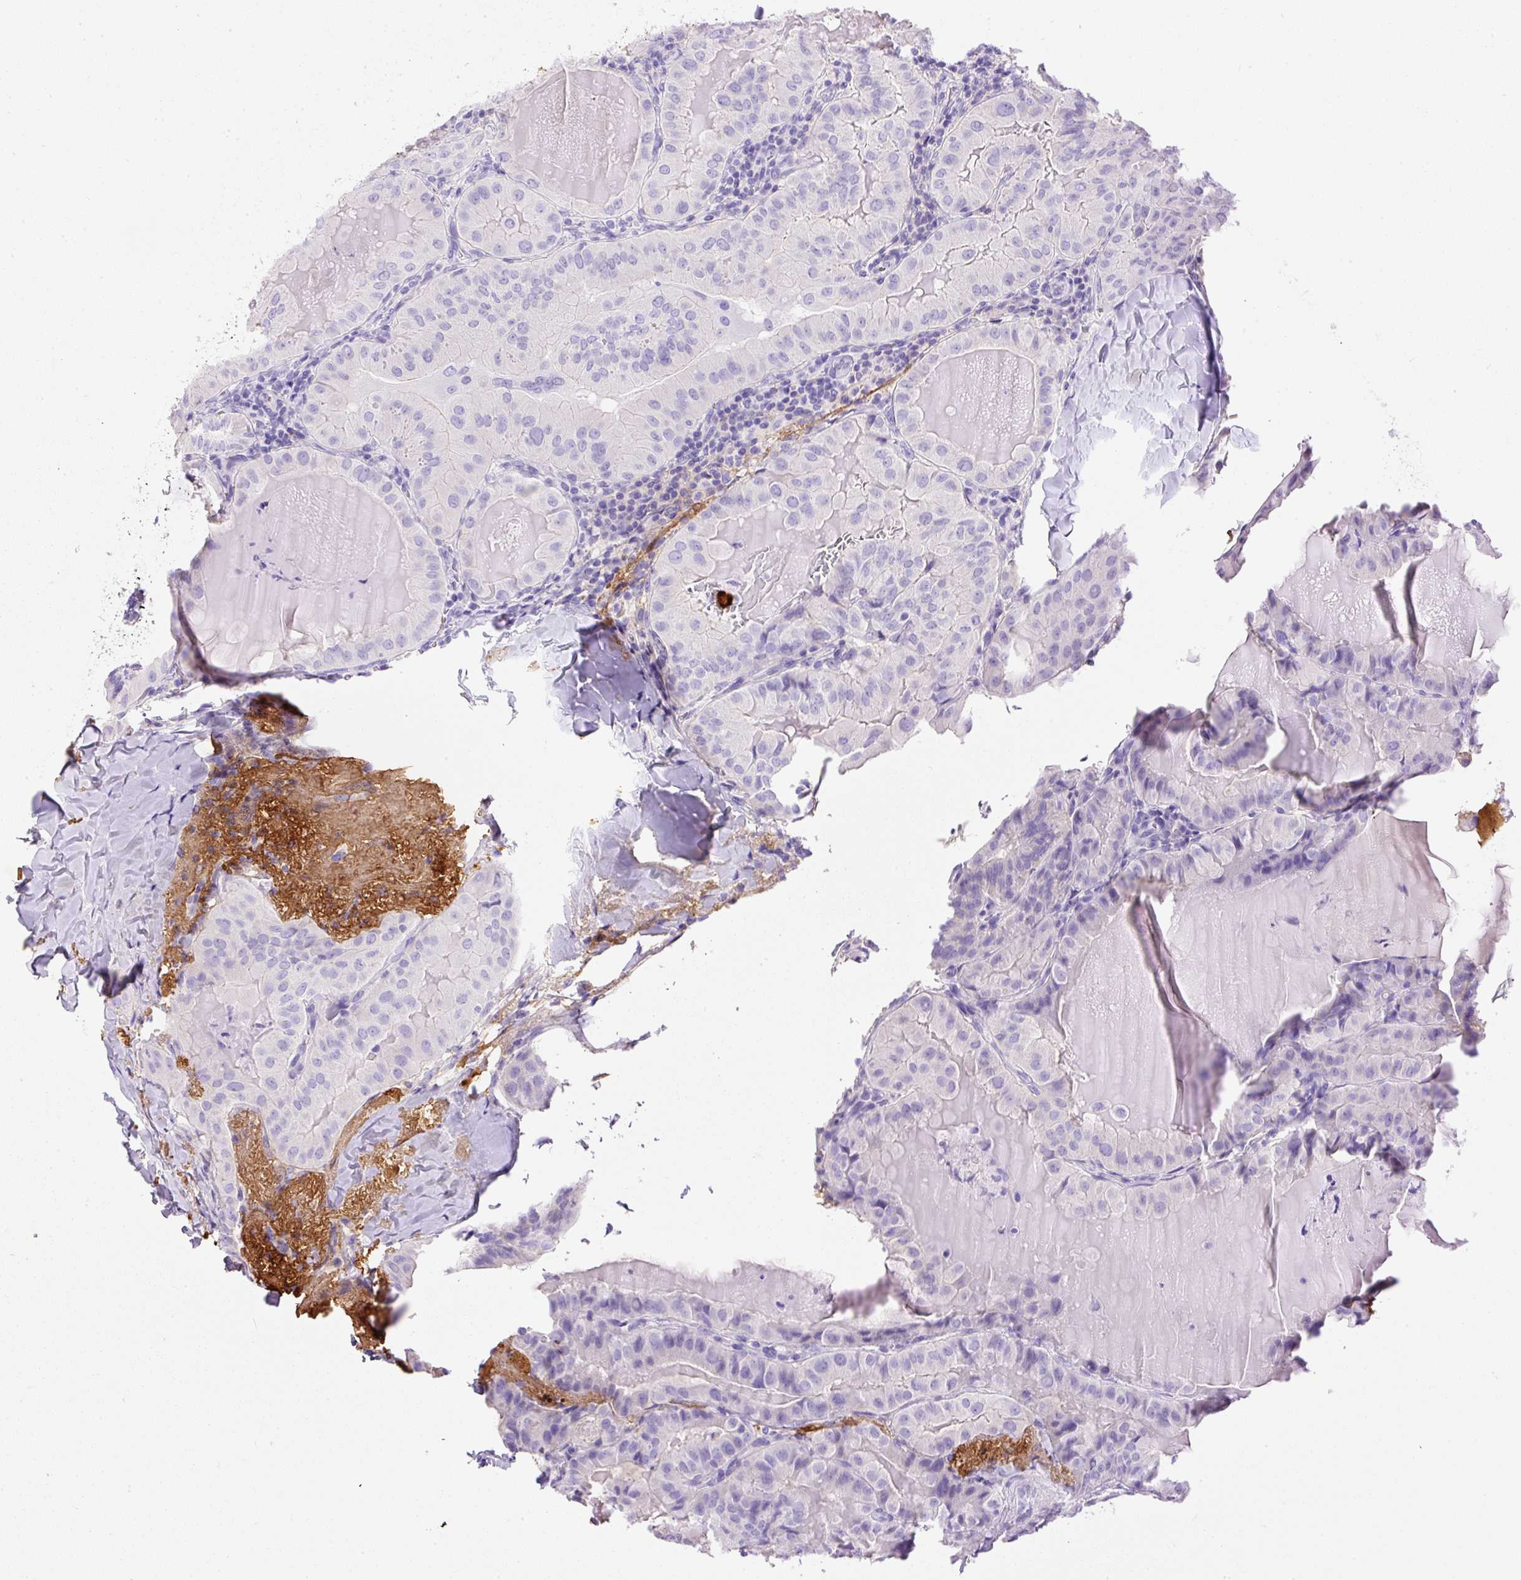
{"staining": {"intensity": "negative", "quantity": "none", "location": "none"}, "tissue": "thyroid cancer", "cell_type": "Tumor cells", "image_type": "cancer", "snomed": [{"axis": "morphology", "description": "Papillary adenocarcinoma, NOS"}, {"axis": "topography", "description": "Thyroid gland"}], "caption": "Papillary adenocarcinoma (thyroid) was stained to show a protein in brown. There is no significant staining in tumor cells. The staining is performed using DAB (3,3'-diaminobenzidine) brown chromogen with nuclei counter-stained in using hematoxylin.", "gene": "APCS", "patient": {"sex": "female", "age": 68}}